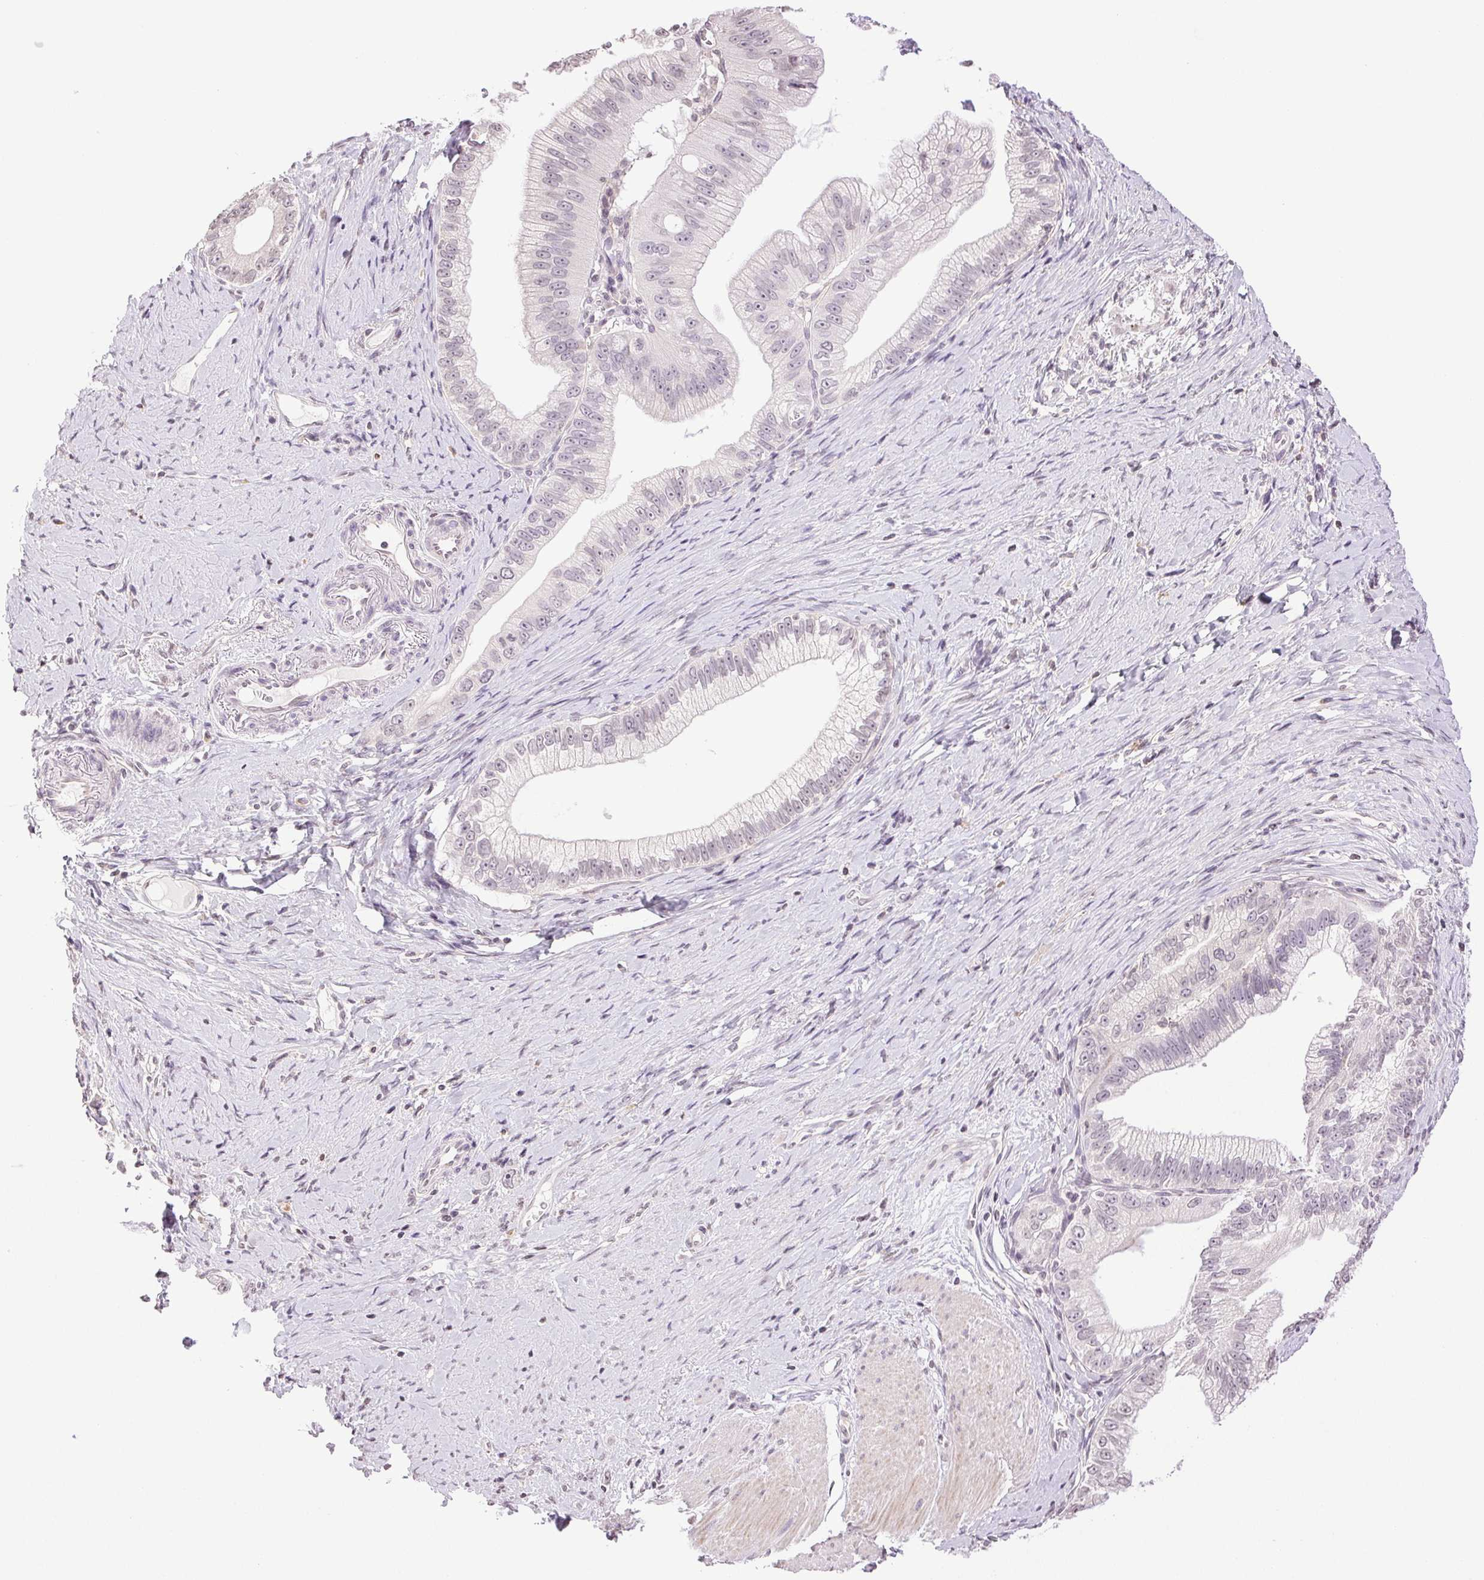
{"staining": {"intensity": "negative", "quantity": "none", "location": "none"}, "tissue": "pancreatic cancer", "cell_type": "Tumor cells", "image_type": "cancer", "snomed": [{"axis": "morphology", "description": "Adenocarcinoma, NOS"}, {"axis": "topography", "description": "Pancreas"}], "caption": "Tumor cells show no significant protein expression in pancreatic cancer.", "gene": "TNNT3", "patient": {"sex": "male", "age": 70}}